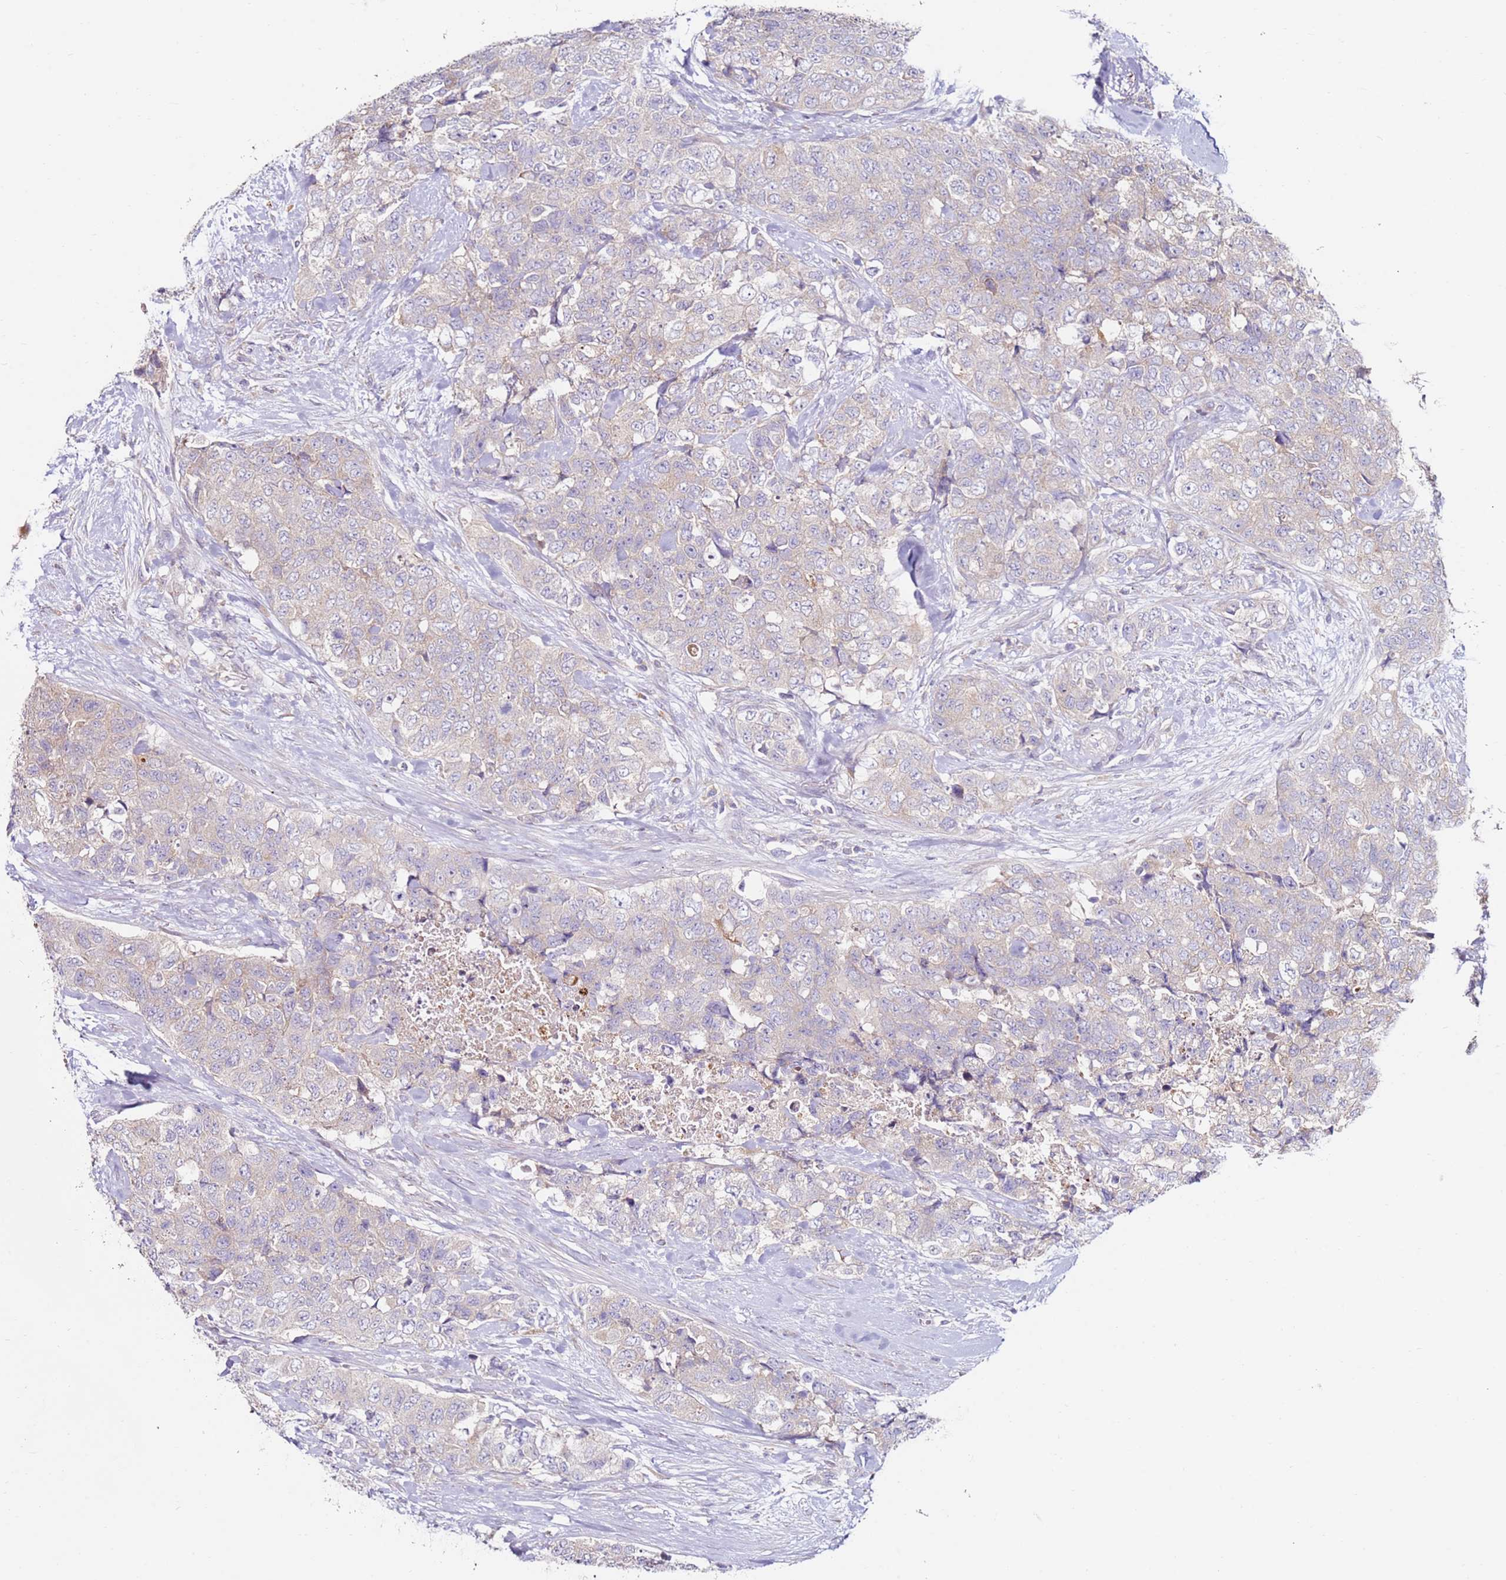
{"staining": {"intensity": "weak", "quantity": "<25%", "location": "cytoplasmic/membranous"}, "tissue": "urothelial cancer", "cell_type": "Tumor cells", "image_type": "cancer", "snomed": [{"axis": "morphology", "description": "Urothelial carcinoma, High grade"}, {"axis": "topography", "description": "Urinary bladder"}], "caption": "Image shows no significant protein expression in tumor cells of urothelial carcinoma (high-grade).", "gene": "CNOT9", "patient": {"sex": "female", "age": 78}}